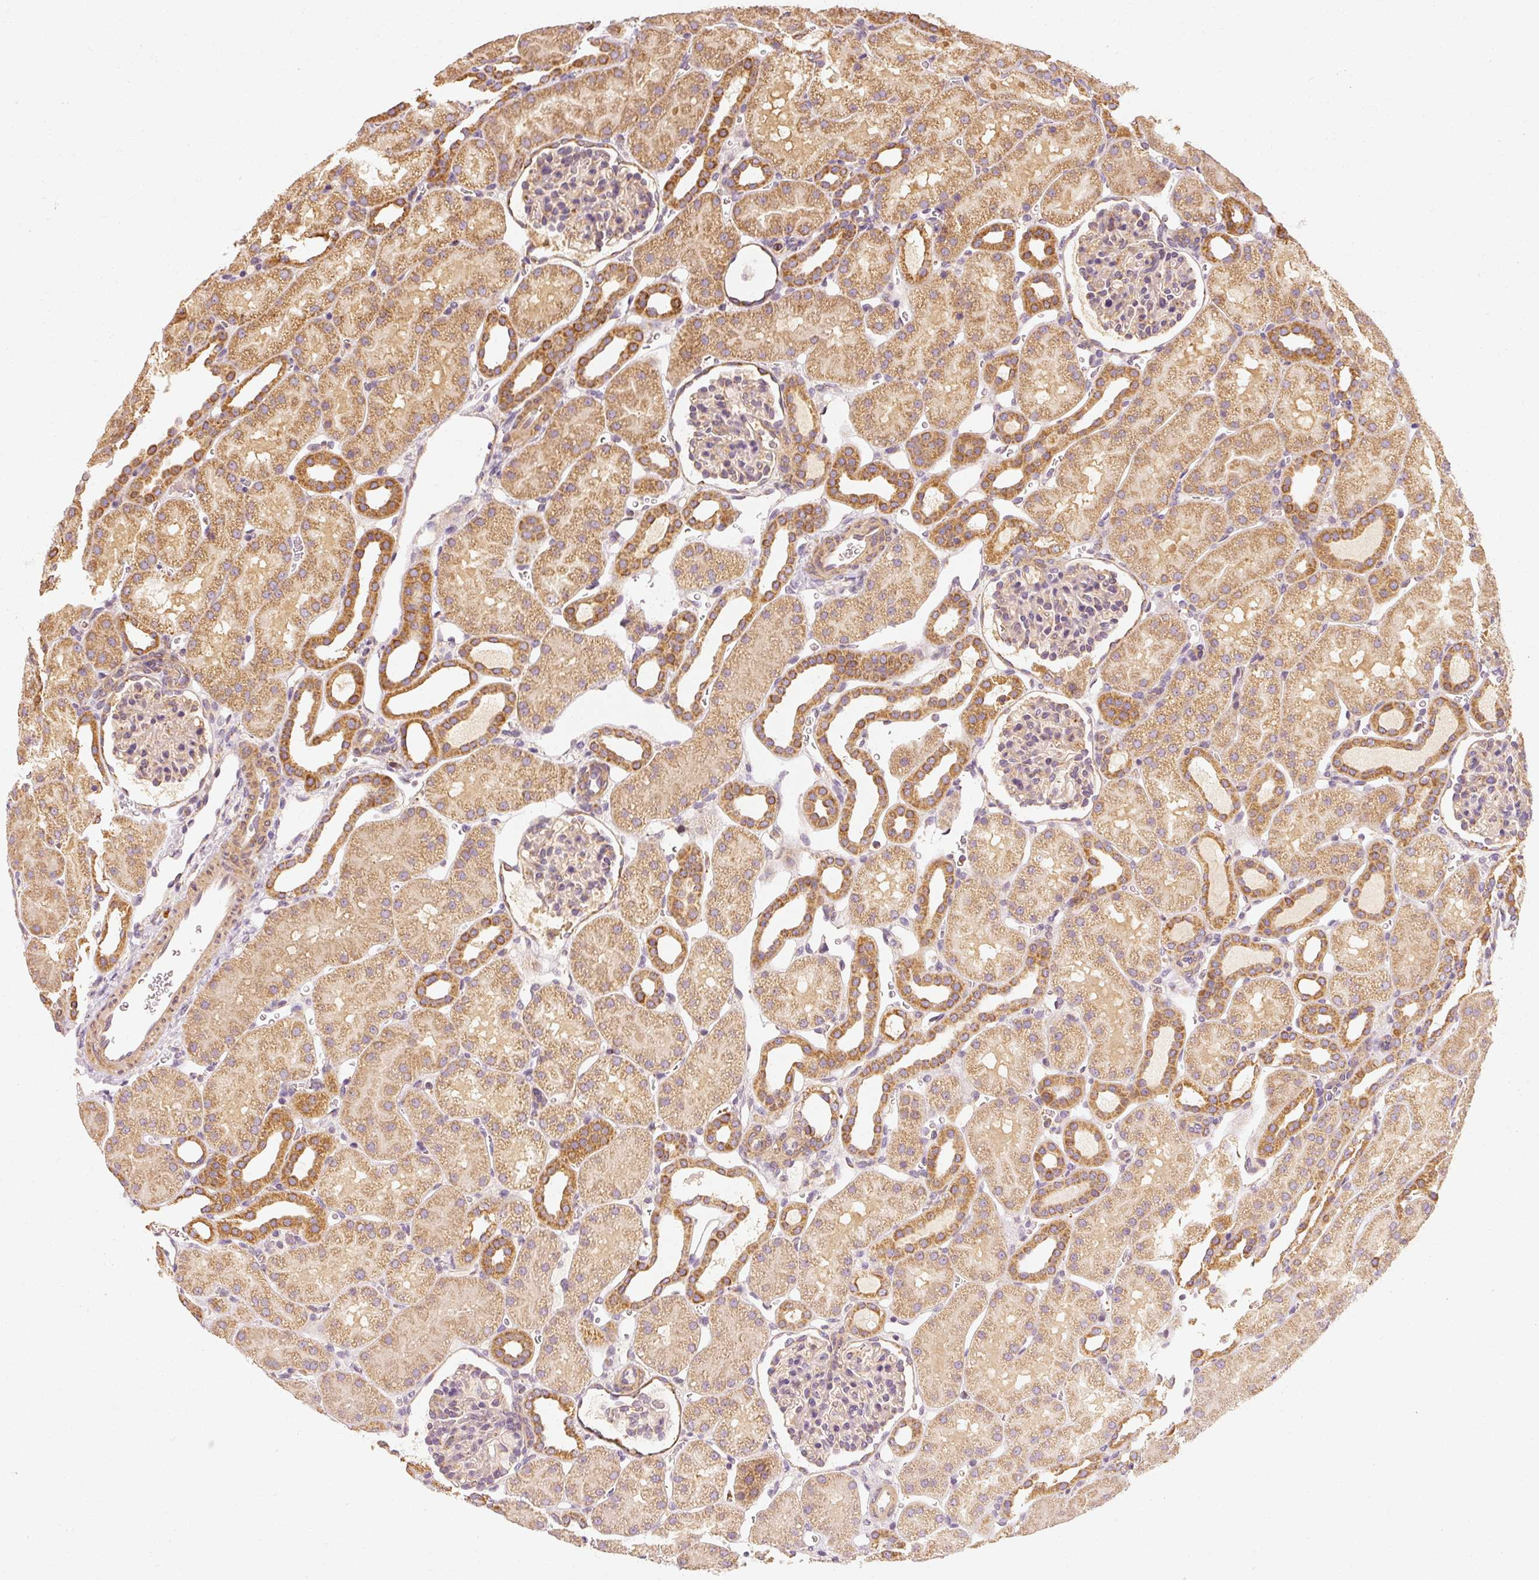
{"staining": {"intensity": "moderate", "quantity": "<25%", "location": "cytoplasmic/membranous"}, "tissue": "kidney", "cell_type": "Cells in glomeruli", "image_type": "normal", "snomed": [{"axis": "morphology", "description": "Normal tissue, NOS"}, {"axis": "topography", "description": "Kidney"}], "caption": "Benign kidney shows moderate cytoplasmic/membranous staining in about <25% of cells in glomeruli, visualized by immunohistochemistry. The staining was performed using DAB (3,3'-diaminobenzidine), with brown indicating positive protein expression. Nuclei are stained blue with hematoxylin.", "gene": "TOMM40", "patient": {"sex": "male", "age": 2}}